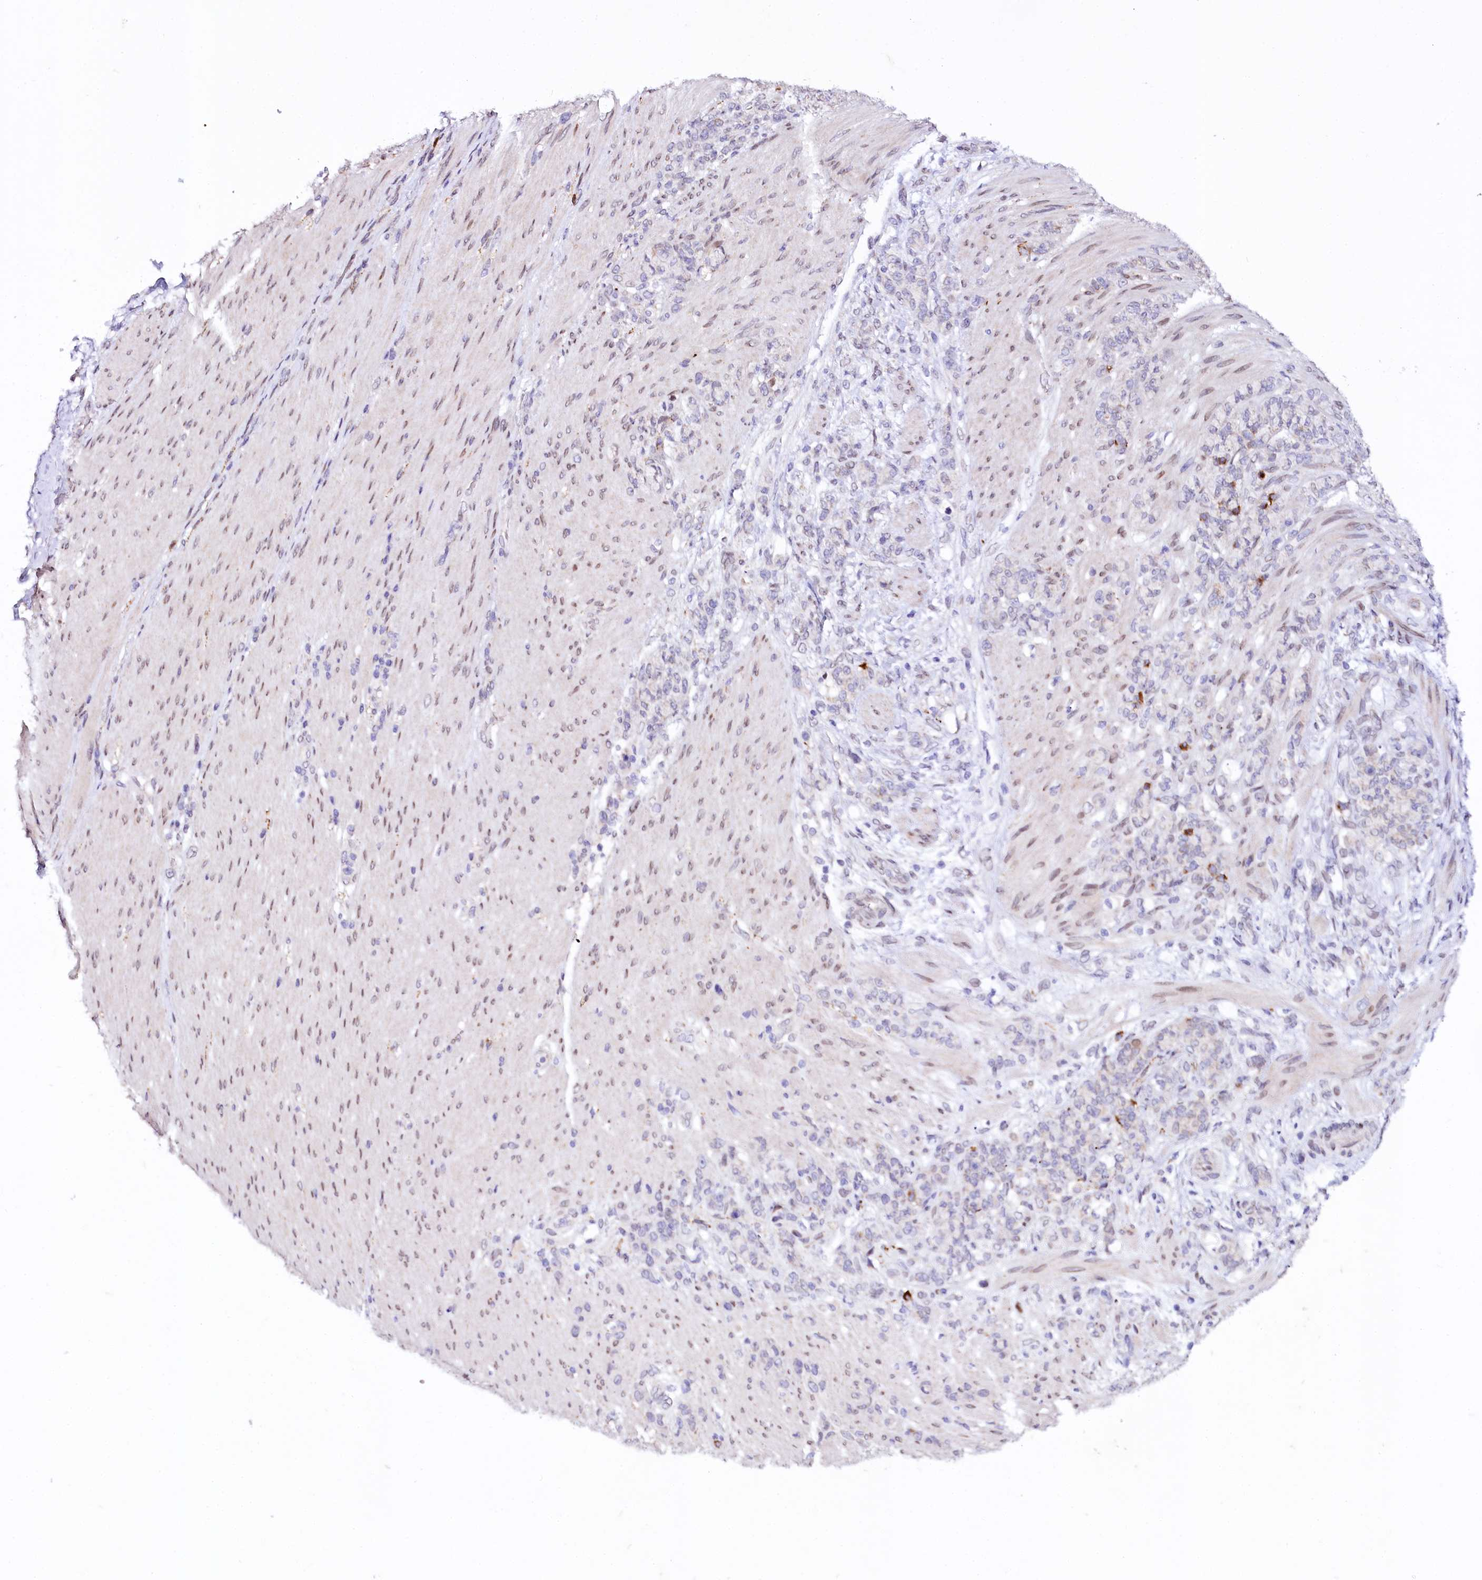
{"staining": {"intensity": "negative", "quantity": "none", "location": "none"}, "tissue": "stomach cancer", "cell_type": "Tumor cells", "image_type": "cancer", "snomed": [{"axis": "morphology", "description": "Adenocarcinoma, NOS"}, {"axis": "topography", "description": "Stomach"}], "caption": "Protein analysis of stomach adenocarcinoma displays no significant expression in tumor cells.", "gene": "ZNF226", "patient": {"sex": "female", "age": 79}}